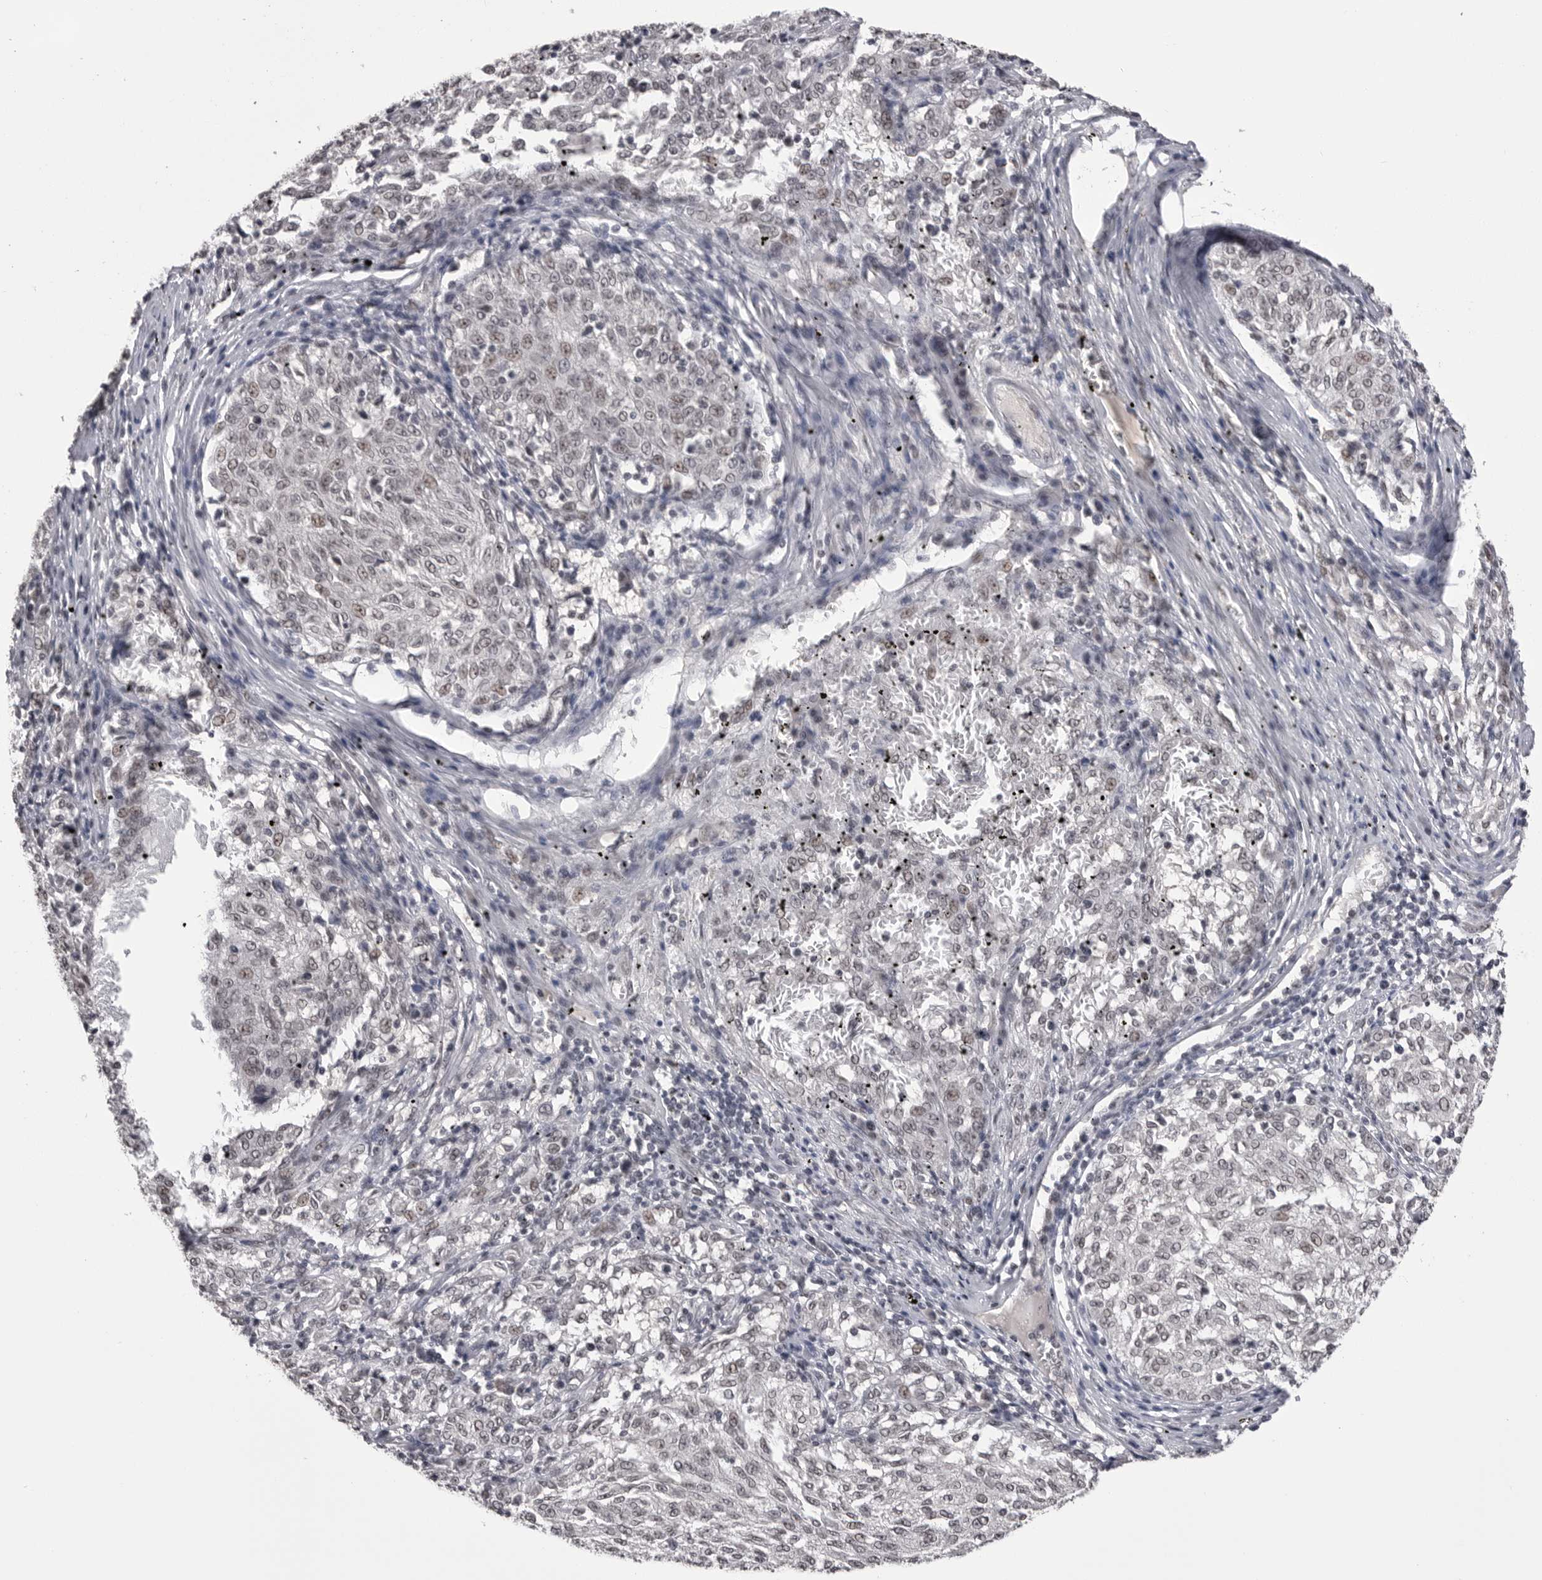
{"staining": {"intensity": "weak", "quantity": ">75%", "location": "nuclear"}, "tissue": "melanoma", "cell_type": "Tumor cells", "image_type": "cancer", "snomed": [{"axis": "morphology", "description": "Malignant melanoma, NOS"}, {"axis": "topography", "description": "Skin"}], "caption": "Protein staining of malignant melanoma tissue reveals weak nuclear positivity in about >75% of tumor cells.", "gene": "DLG2", "patient": {"sex": "female", "age": 72}}